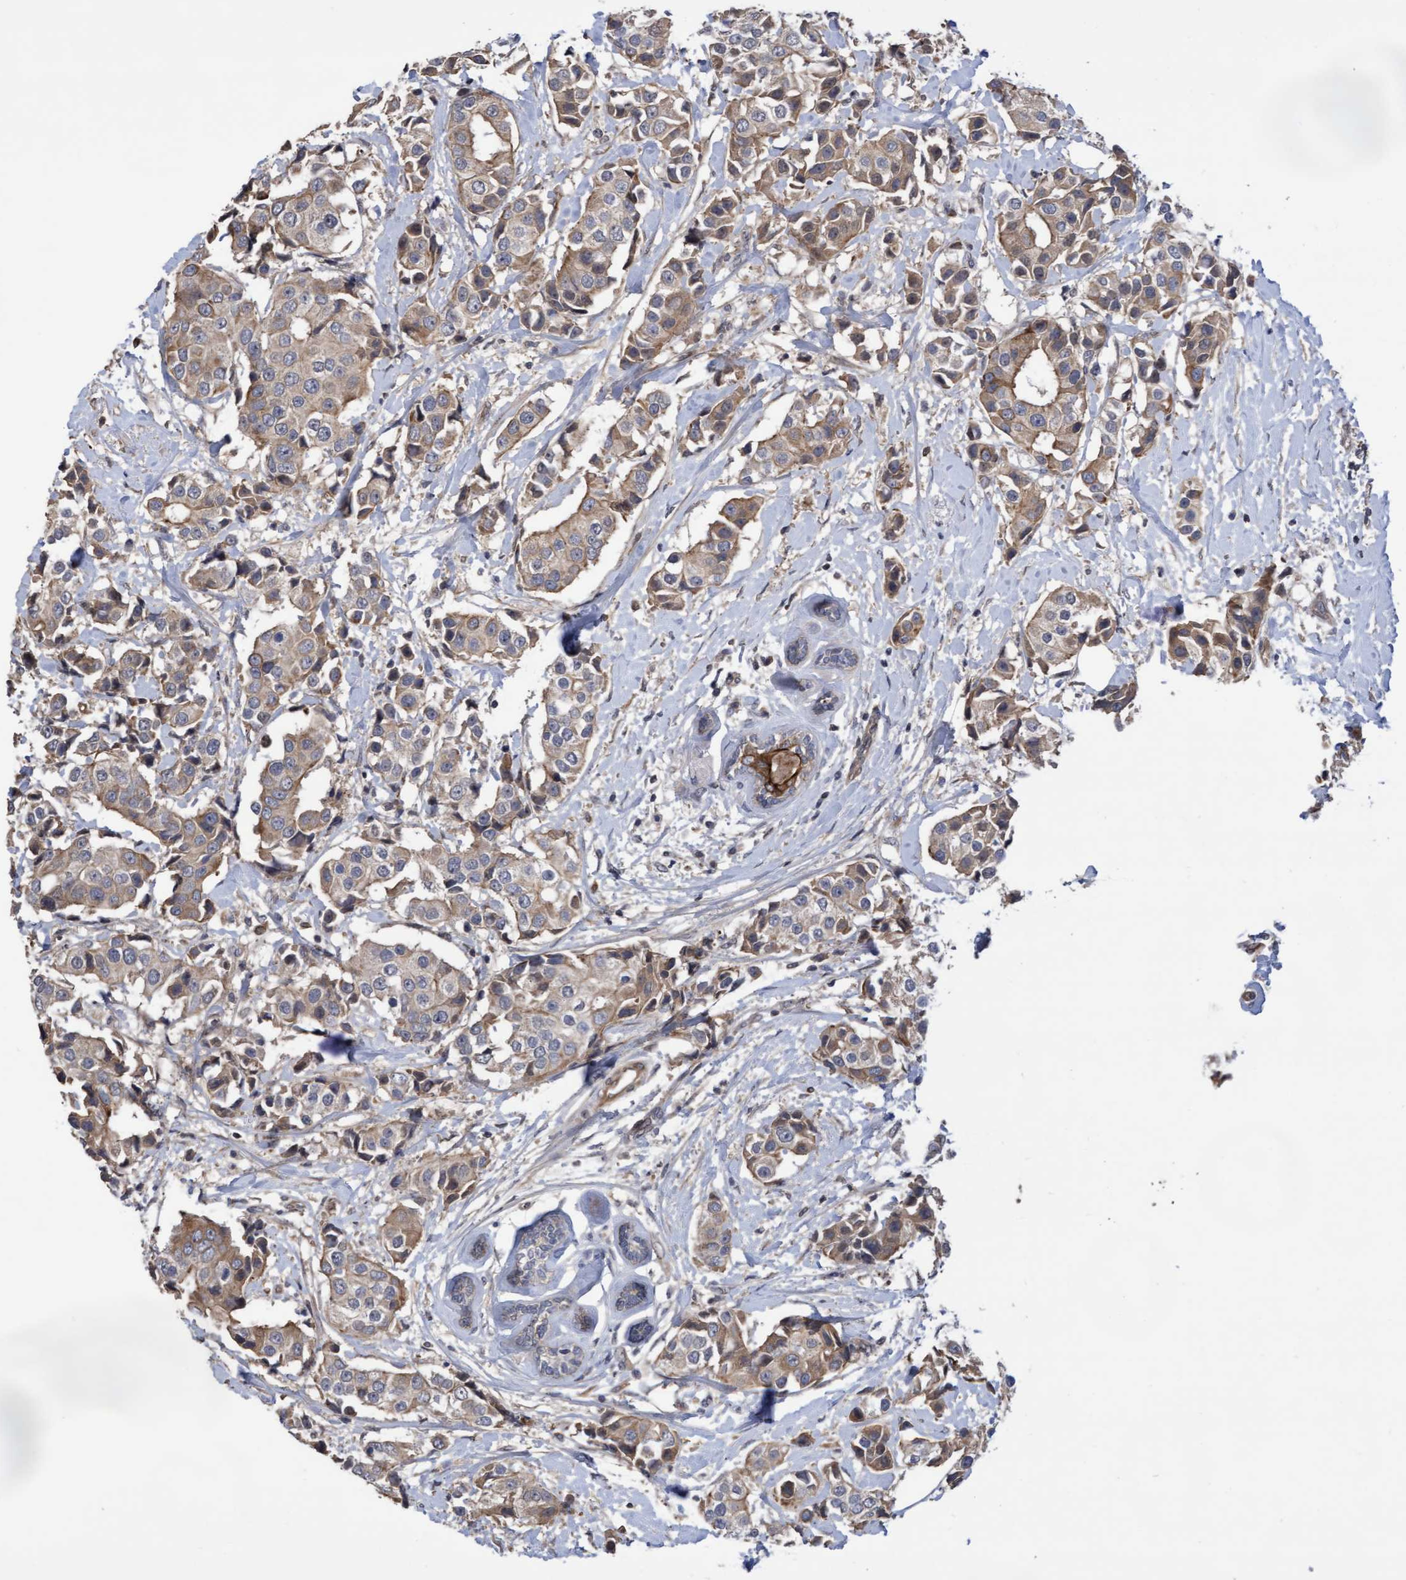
{"staining": {"intensity": "weak", "quantity": ">75%", "location": "cytoplasmic/membranous"}, "tissue": "breast cancer", "cell_type": "Tumor cells", "image_type": "cancer", "snomed": [{"axis": "morphology", "description": "Normal tissue, NOS"}, {"axis": "morphology", "description": "Duct carcinoma"}, {"axis": "topography", "description": "Breast"}], "caption": "Human breast cancer (infiltrating ductal carcinoma) stained for a protein (brown) reveals weak cytoplasmic/membranous positive positivity in about >75% of tumor cells.", "gene": "COBL", "patient": {"sex": "female", "age": 39}}